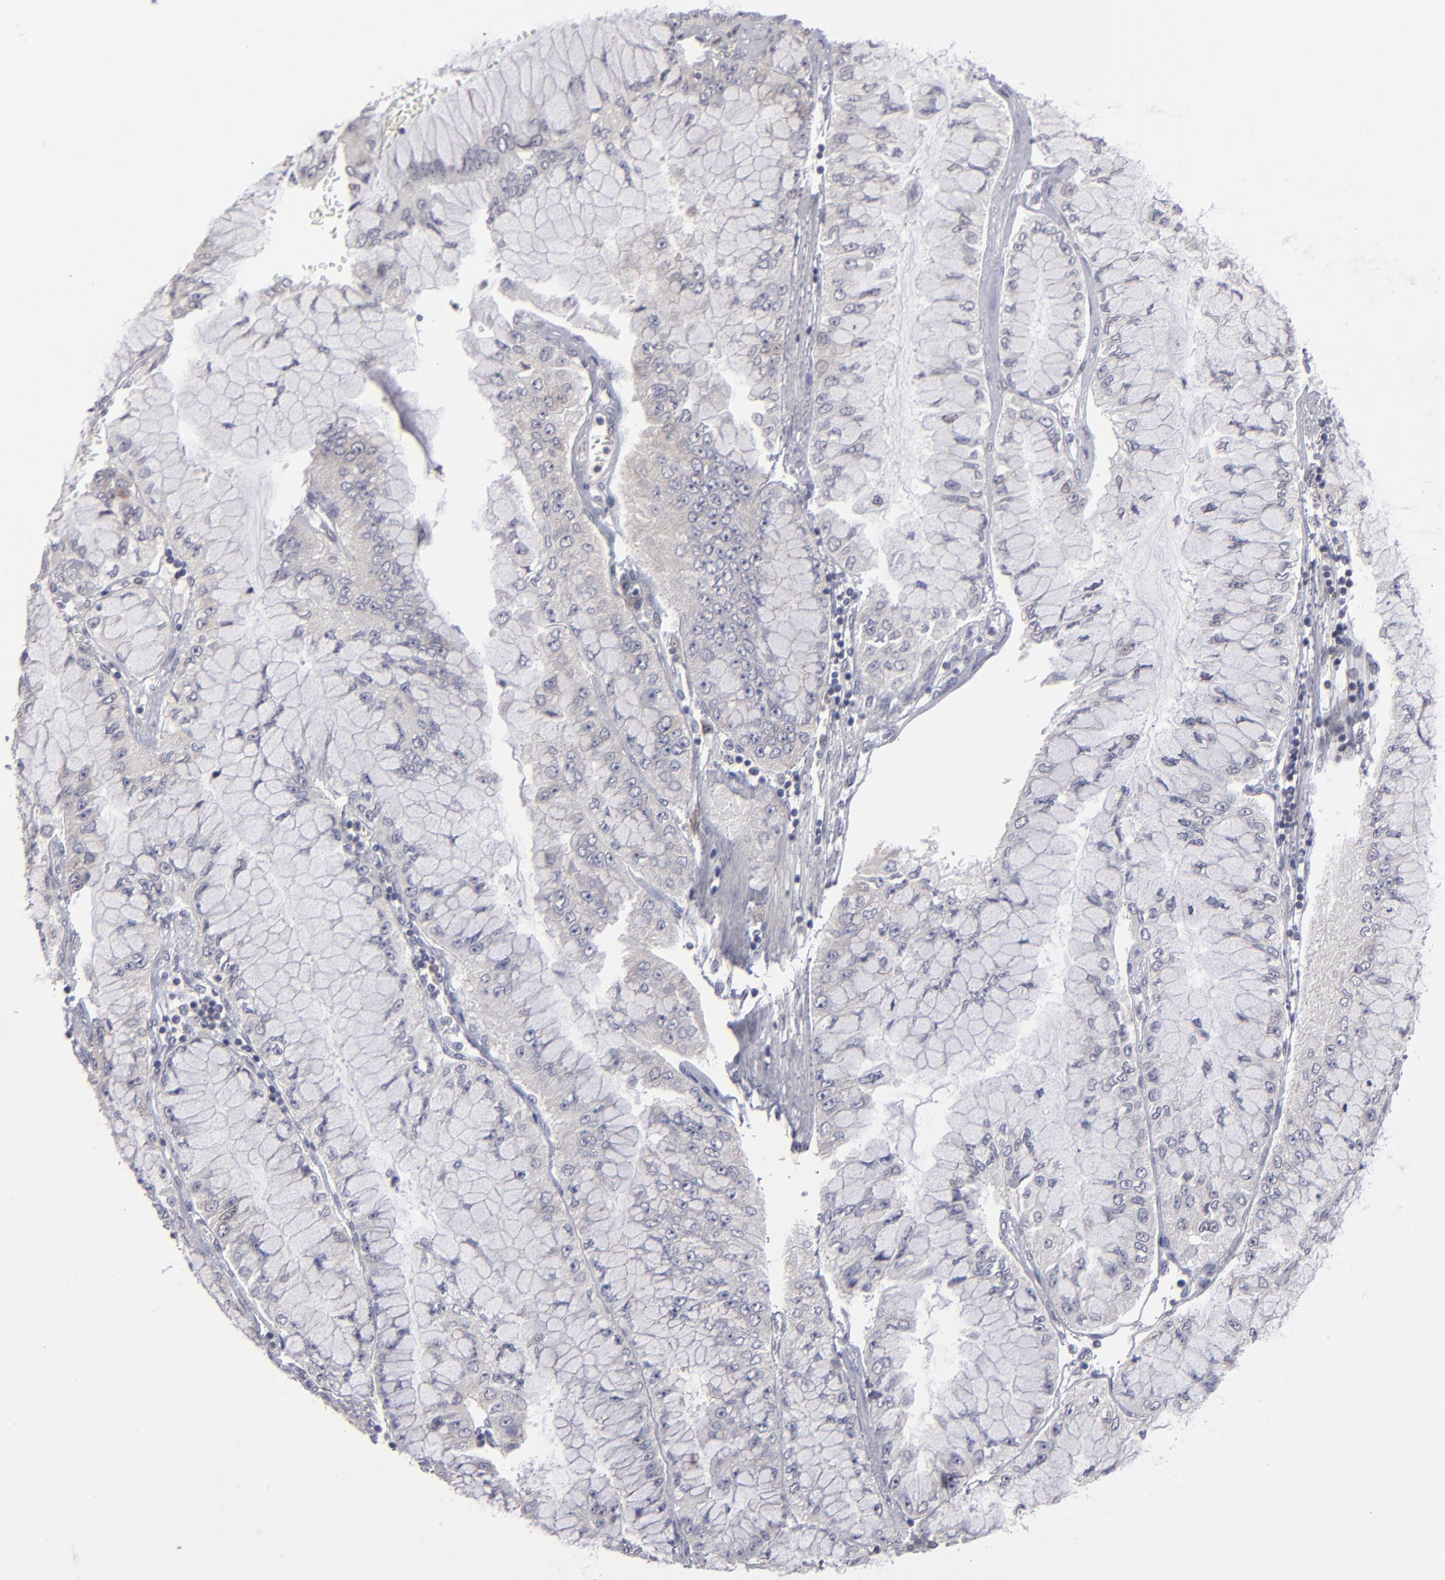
{"staining": {"intensity": "weak", "quantity": "25%-75%", "location": "cytoplasmic/membranous"}, "tissue": "liver cancer", "cell_type": "Tumor cells", "image_type": "cancer", "snomed": [{"axis": "morphology", "description": "Cholangiocarcinoma"}, {"axis": "topography", "description": "Liver"}], "caption": "Protein staining of liver cancer (cholangiocarcinoma) tissue displays weak cytoplasmic/membranous staining in approximately 25%-75% of tumor cells.", "gene": "CEP97", "patient": {"sex": "female", "age": 79}}